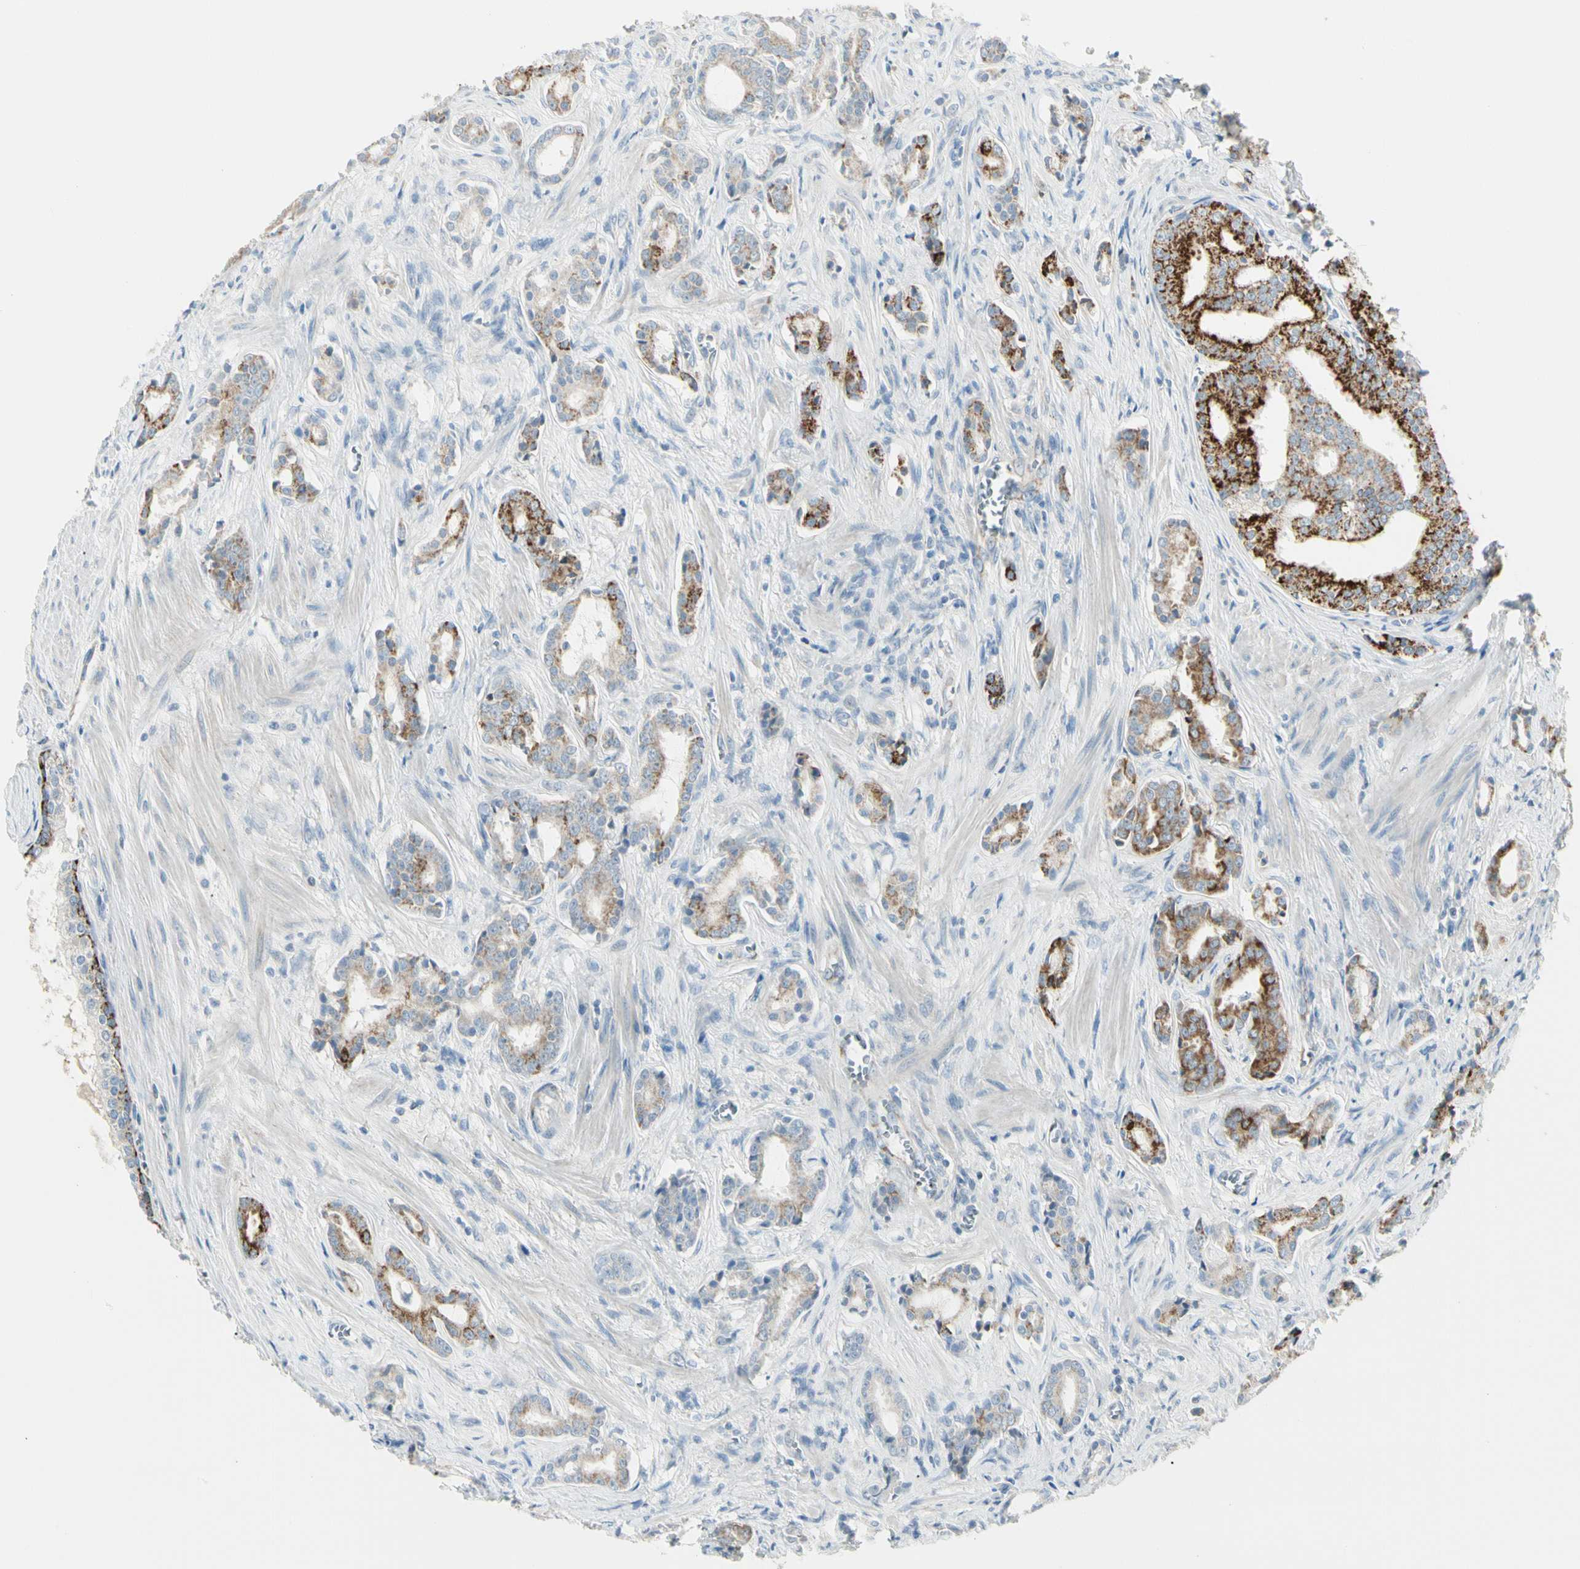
{"staining": {"intensity": "strong", "quantity": "<25%", "location": "cytoplasmic/membranous"}, "tissue": "prostate cancer", "cell_type": "Tumor cells", "image_type": "cancer", "snomed": [{"axis": "morphology", "description": "Adenocarcinoma, Low grade"}, {"axis": "topography", "description": "Prostate"}], "caption": "A high-resolution micrograph shows IHC staining of prostate cancer (low-grade adenocarcinoma), which exhibits strong cytoplasmic/membranous positivity in approximately <25% of tumor cells.", "gene": "SLC6A15", "patient": {"sex": "male", "age": 58}}